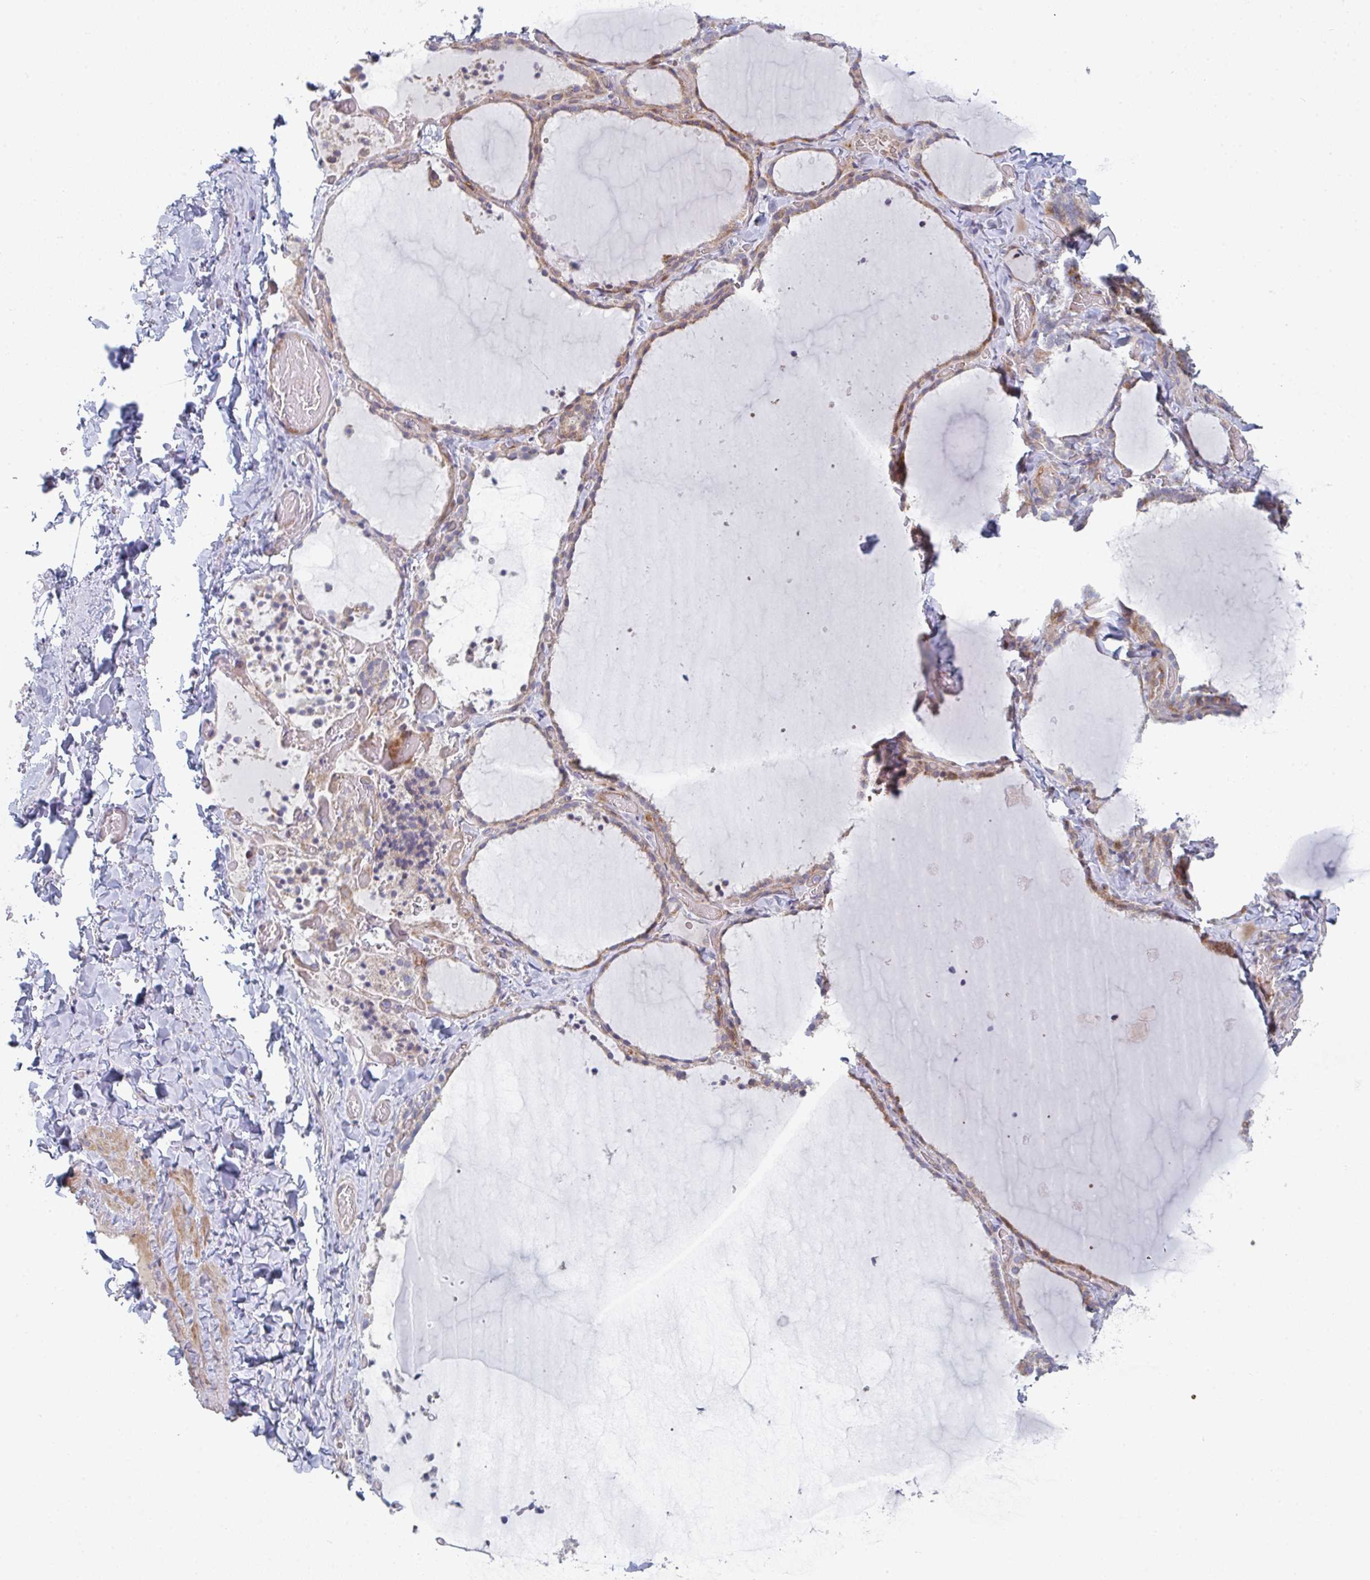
{"staining": {"intensity": "moderate", "quantity": ">75%", "location": "cytoplasmic/membranous,nuclear"}, "tissue": "thyroid gland", "cell_type": "Glandular cells", "image_type": "normal", "snomed": [{"axis": "morphology", "description": "Normal tissue, NOS"}, {"axis": "topography", "description": "Thyroid gland"}], "caption": "This is an image of immunohistochemistry staining of normal thyroid gland, which shows moderate staining in the cytoplasmic/membranous,nuclear of glandular cells.", "gene": "ZNF644", "patient": {"sex": "female", "age": 22}}